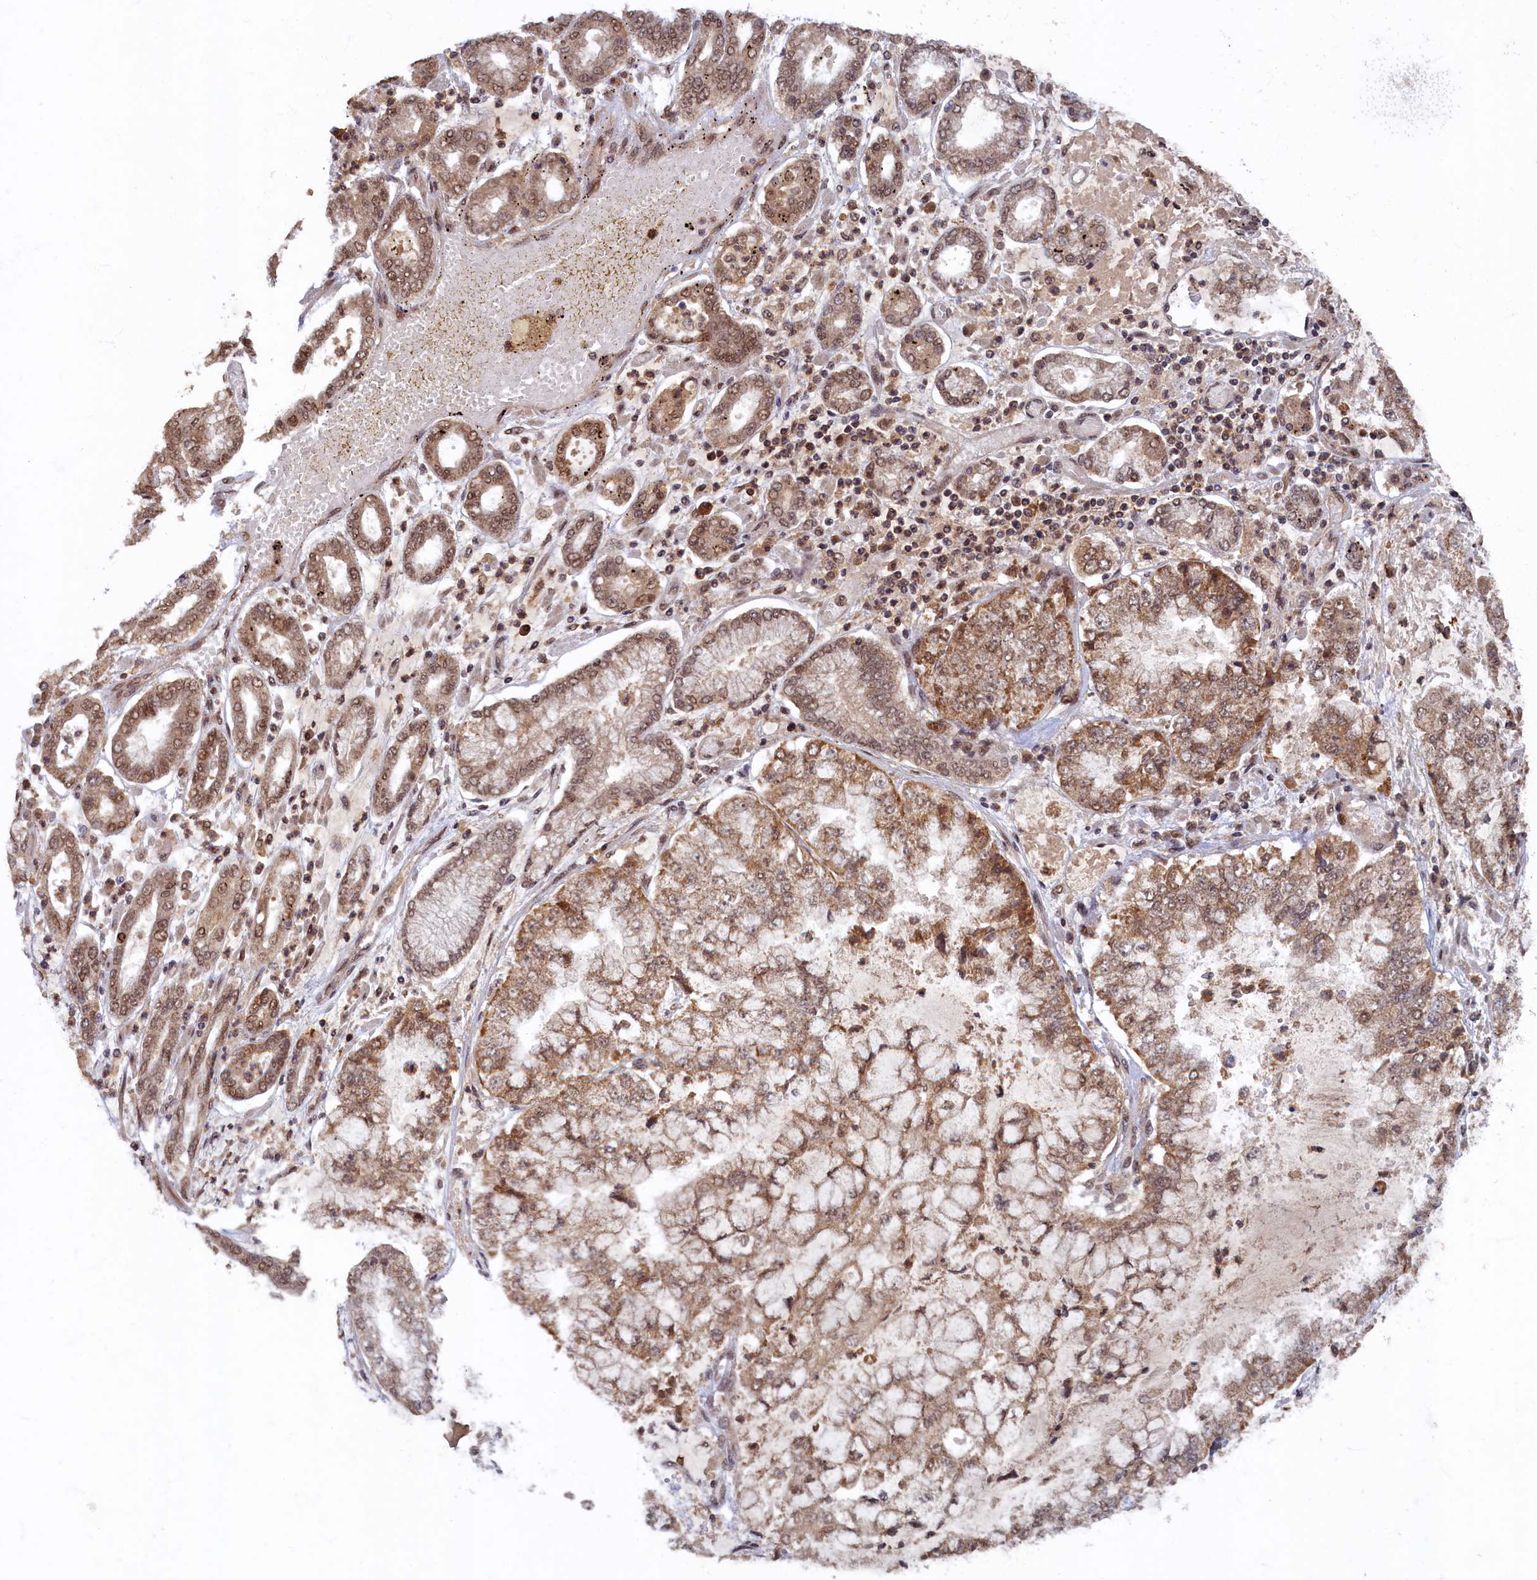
{"staining": {"intensity": "moderate", "quantity": ">75%", "location": "cytoplasmic/membranous"}, "tissue": "stomach cancer", "cell_type": "Tumor cells", "image_type": "cancer", "snomed": [{"axis": "morphology", "description": "Adenocarcinoma, NOS"}, {"axis": "topography", "description": "Stomach"}], "caption": "High-power microscopy captured an IHC micrograph of stomach cancer, revealing moderate cytoplasmic/membranous positivity in about >75% of tumor cells.", "gene": "BRCA1", "patient": {"sex": "male", "age": 76}}